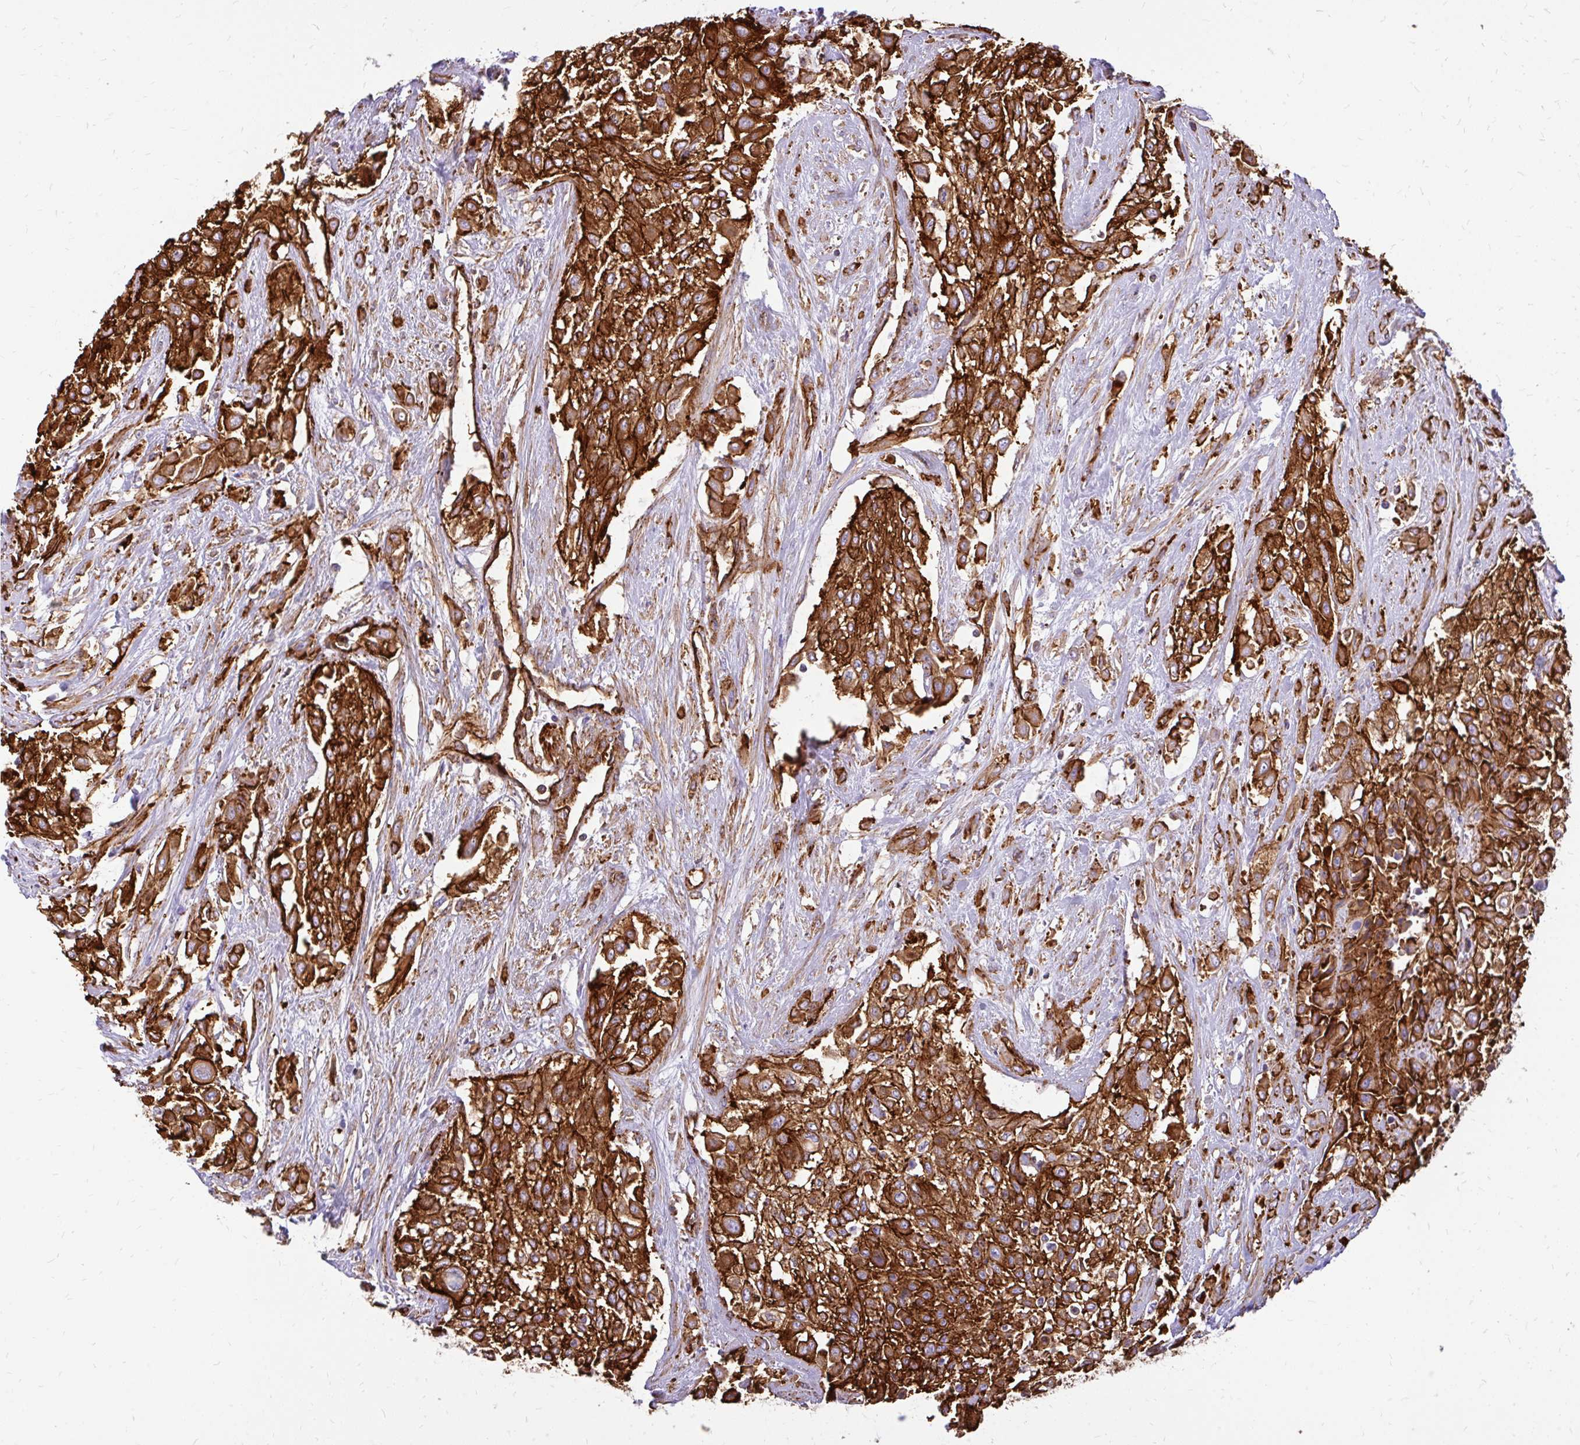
{"staining": {"intensity": "strong", "quantity": ">75%", "location": "cytoplasmic/membranous"}, "tissue": "urothelial cancer", "cell_type": "Tumor cells", "image_type": "cancer", "snomed": [{"axis": "morphology", "description": "Urothelial carcinoma, High grade"}, {"axis": "topography", "description": "Urinary bladder"}], "caption": "IHC image of neoplastic tissue: human urothelial cancer stained using IHC demonstrates high levels of strong protein expression localized specifically in the cytoplasmic/membranous of tumor cells, appearing as a cytoplasmic/membranous brown color.", "gene": "MAP1LC3B", "patient": {"sex": "male", "age": 57}}